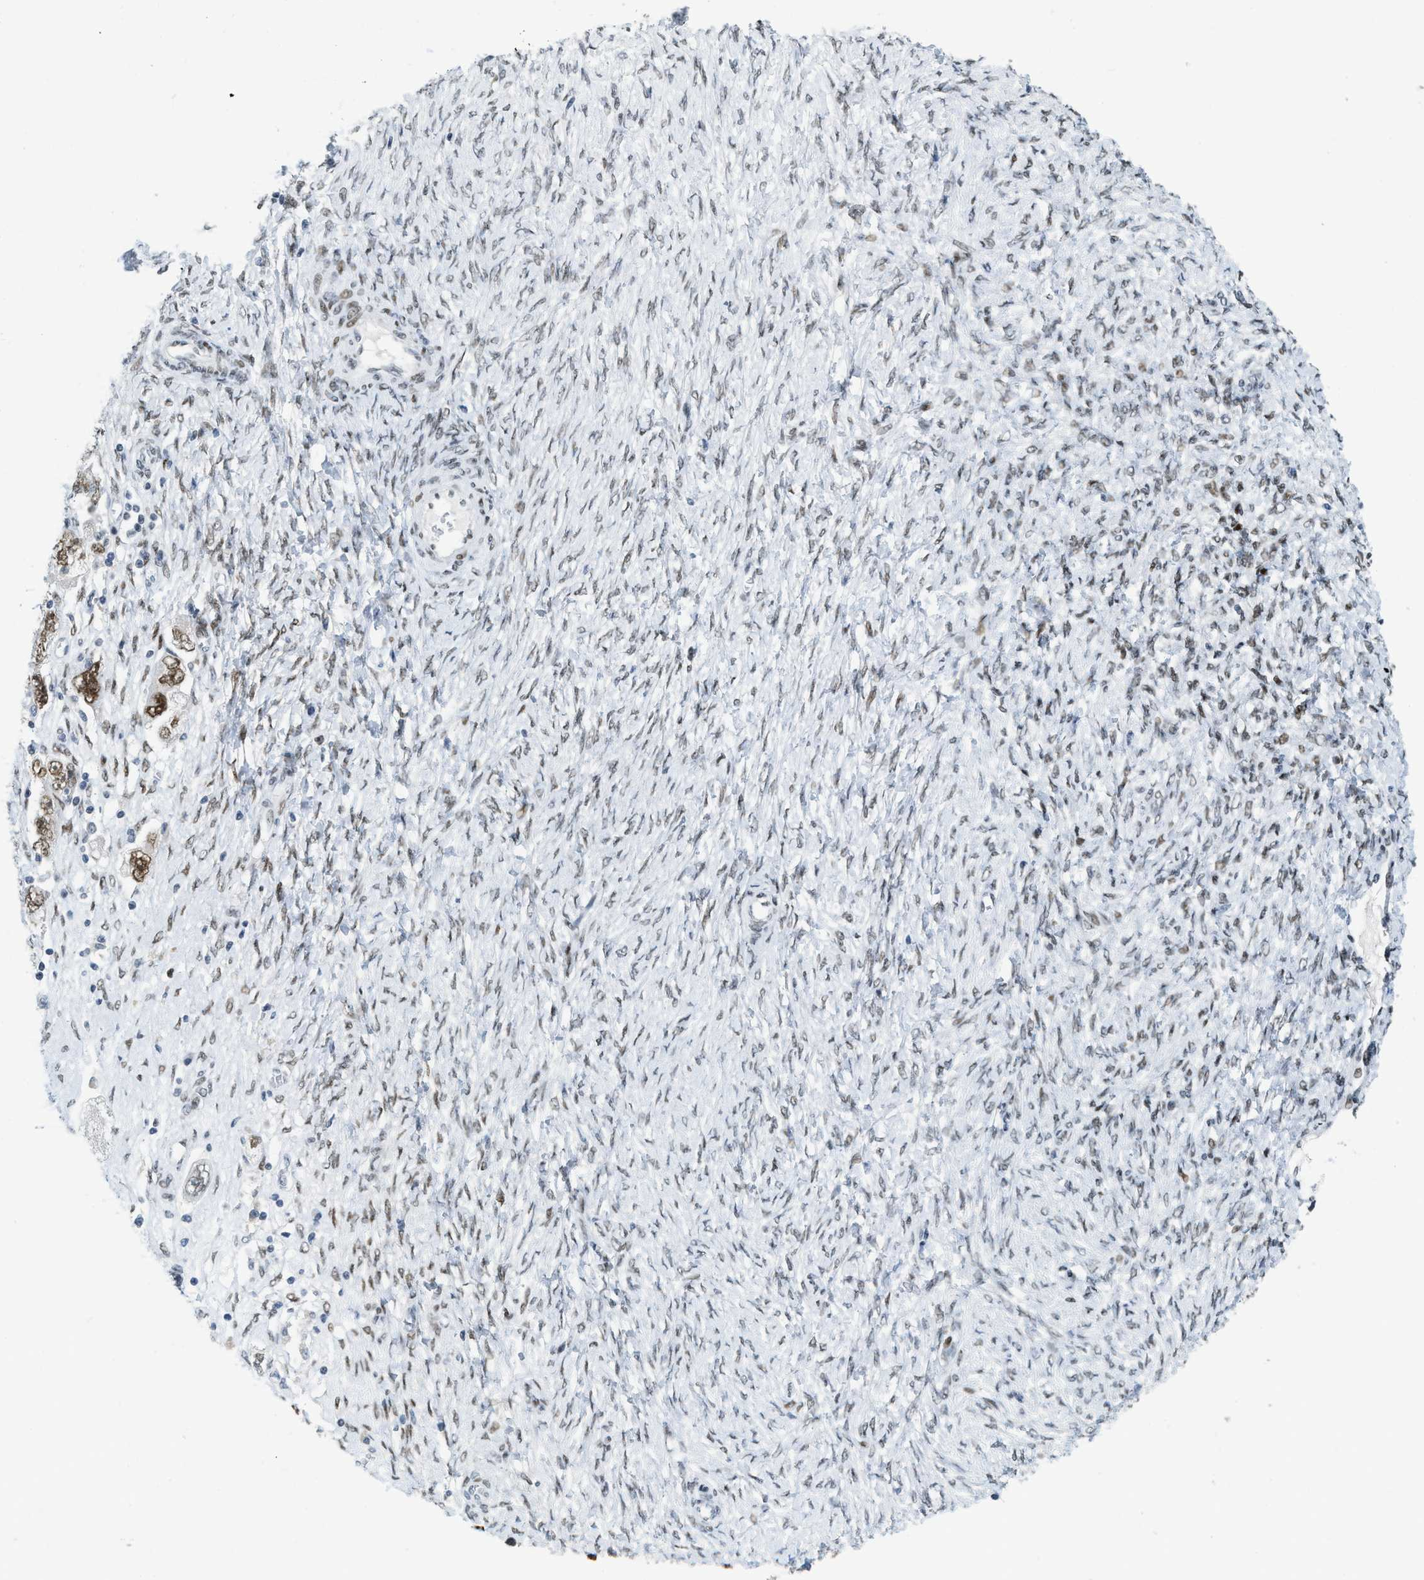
{"staining": {"intensity": "strong", "quantity": ">75%", "location": "nuclear"}, "tissue": "ovarian cancer", "cell_type": "Tumor cells", "image_type": "cancer", "snomed": [{"axis": "morphology", "description": "Carcinoma, NOS"}, {"axis": "morphology", "description": "Cystadenocarcinoma, serous, NOS"}, {"axis": "topography", "description": "Ovary"}], "caption": "Immunohistochemical staining of human ovarian cancer (carcinoma) displays high levels of strong nuclear protein expression in about >75% of tumor cells.", "gene": "PBX1", "patient": {"sex": "female", "age": 69}}